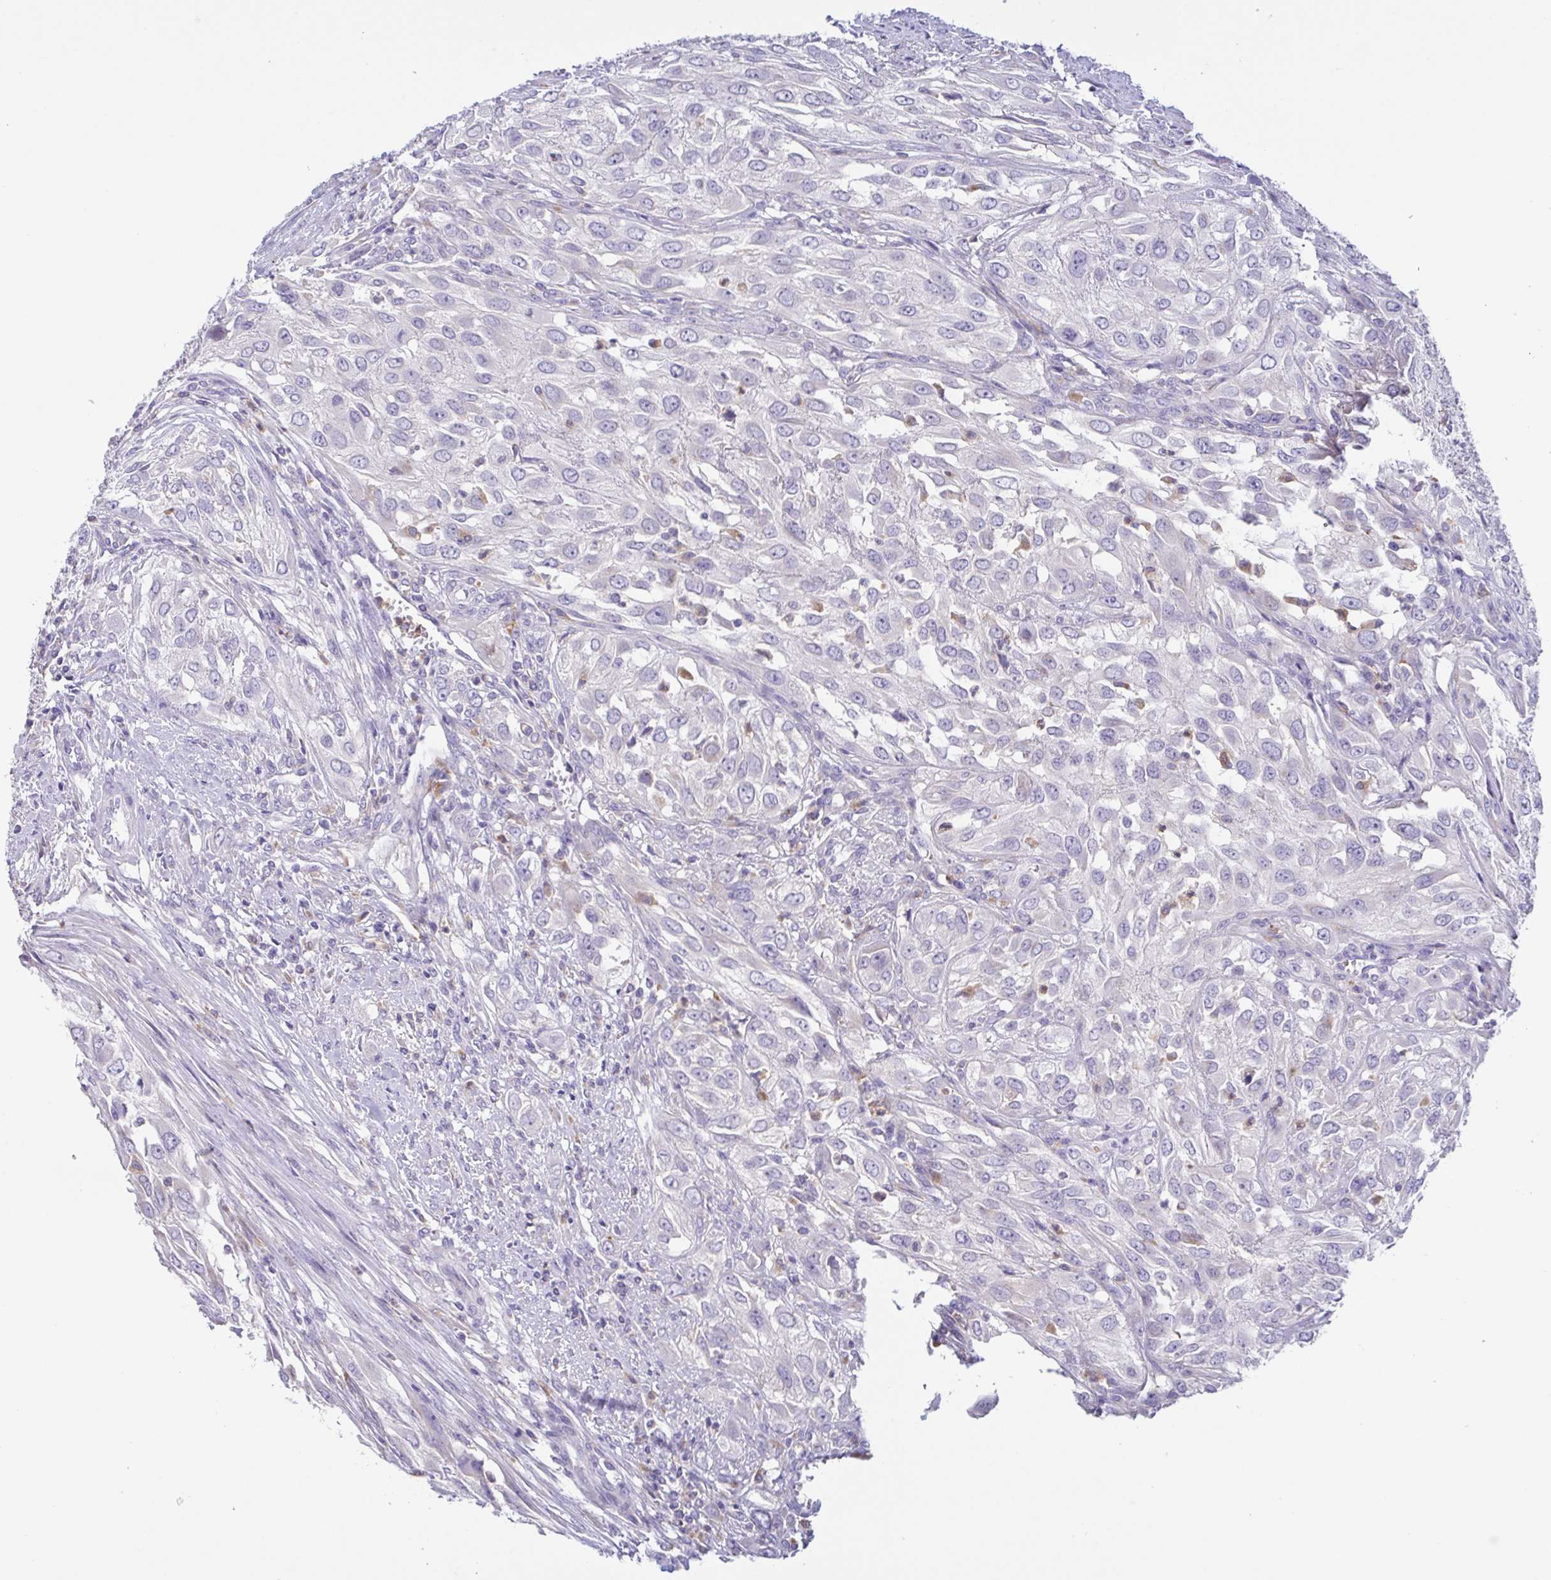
{"staining": {"intensity": "negative", "quantity": "none", "location": "none"}, "tissue": "urothelial cancer", "cell_type": "Tumor cells", "image_type": "cancer", "snomed": [{"axis": "morphology", "description": "Urothelial carcinoma, High grade"}, {"axis": "topography", "description": "Urinary bladder"}], "caption": "IHC histopathology image of human high-grade urothelial carcinoma stained for a protein (brown), which exhibits no positivity in tumor cells. The staining is performed using DAB brown chromogen with nuclei counter-stained in using hematoxylin.", "gene": "ATP6V1G2", "patient": {"sex": "male", "age": 67}}